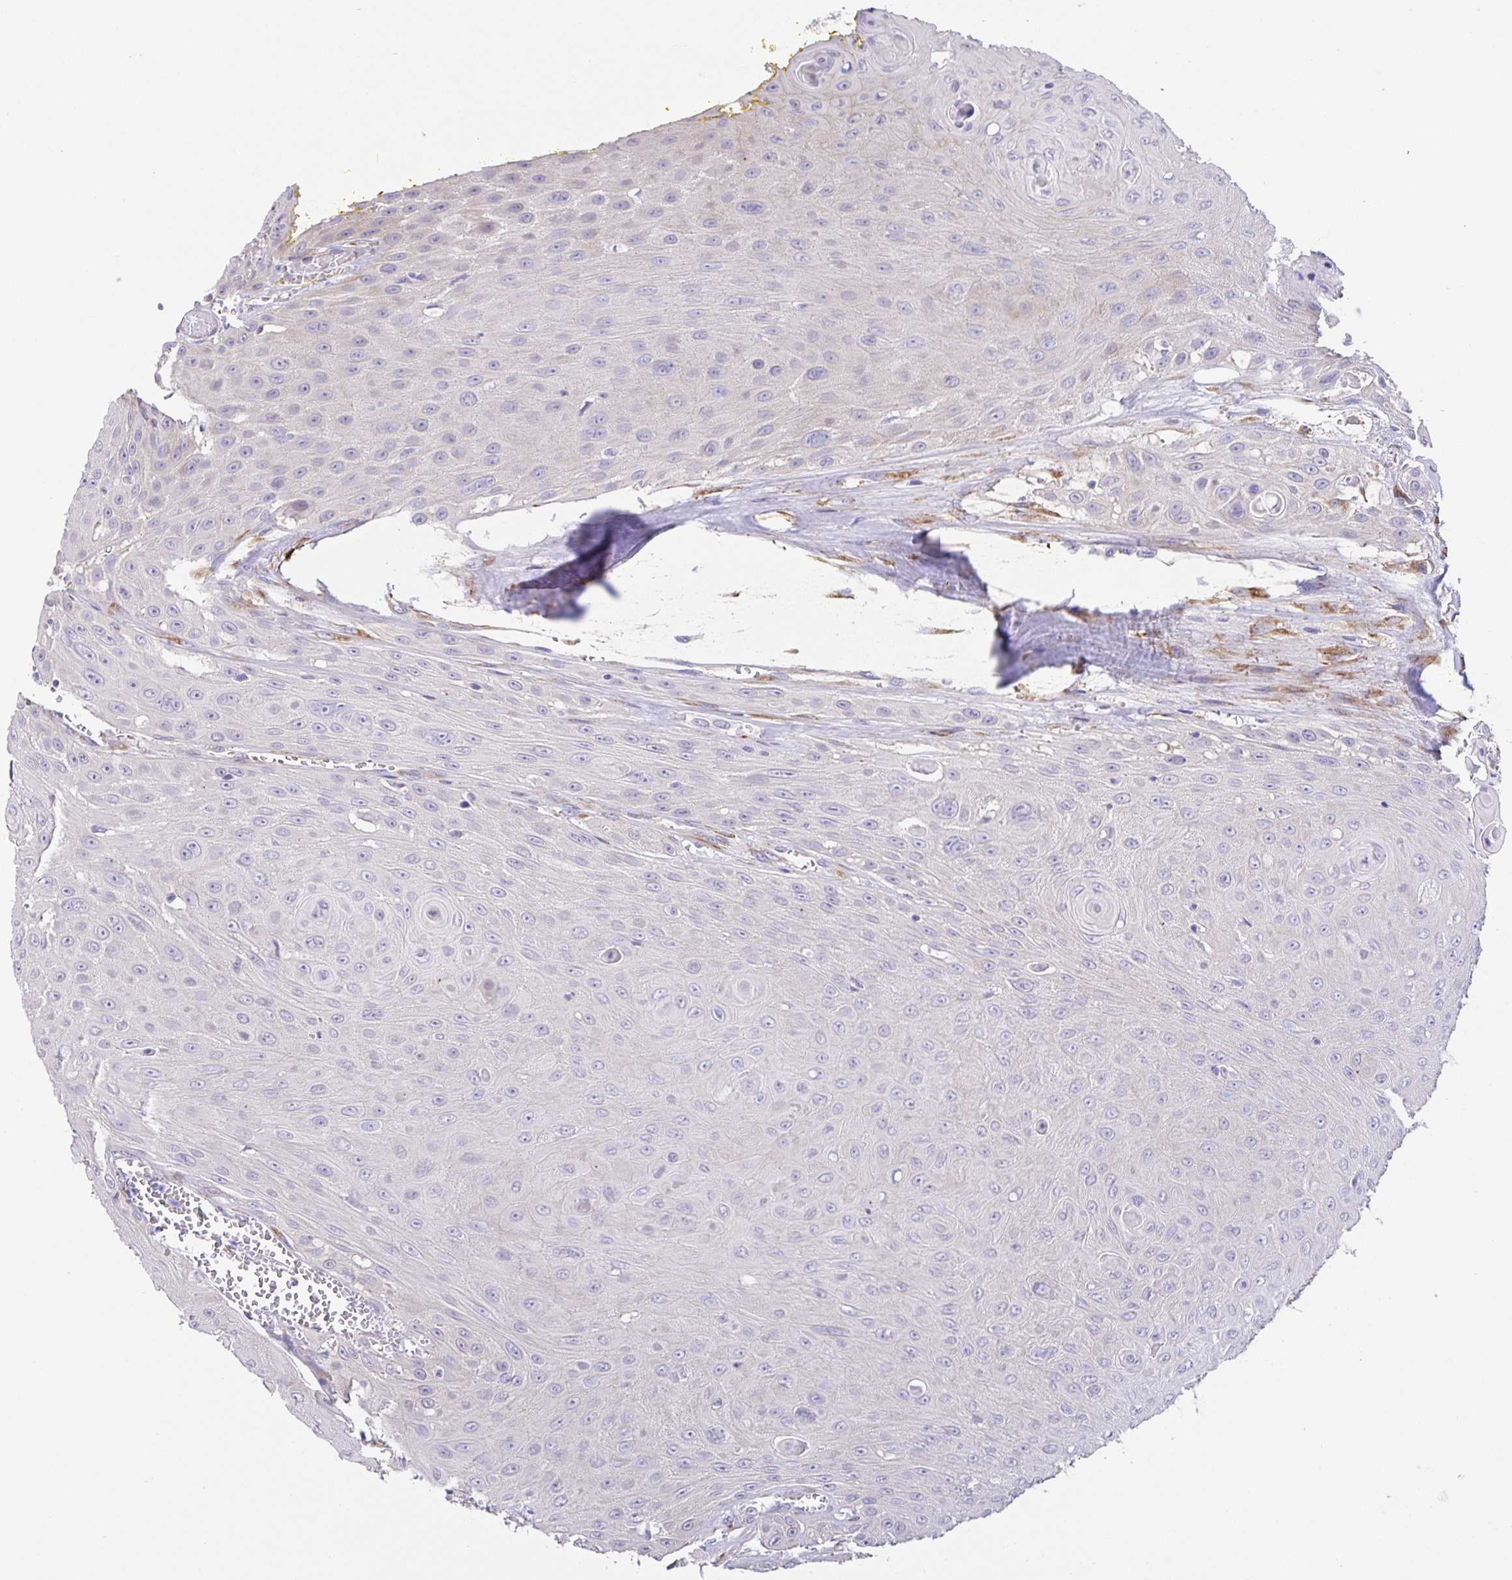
{"staining": {"intensity": "negative", "quantity": "none", "location": "none"}, "tissue": "head and neck cancer", "cell_type": "Tumor cells", "image_type": "cancer", "snomed": [{"axis": "morphology", "description": "Squamous cell carcinoma, NOS"}, {"axis": "topography", "description": "Oral tissue"}, {"axis": "topography", "description": "Head-Neck"}], "caption": "Tumor cells are negative for brown protein staining in head and neck squamous cell carcinoma.", "gene": "PRR36", "patient": {"sex": "male", "age": 81}}